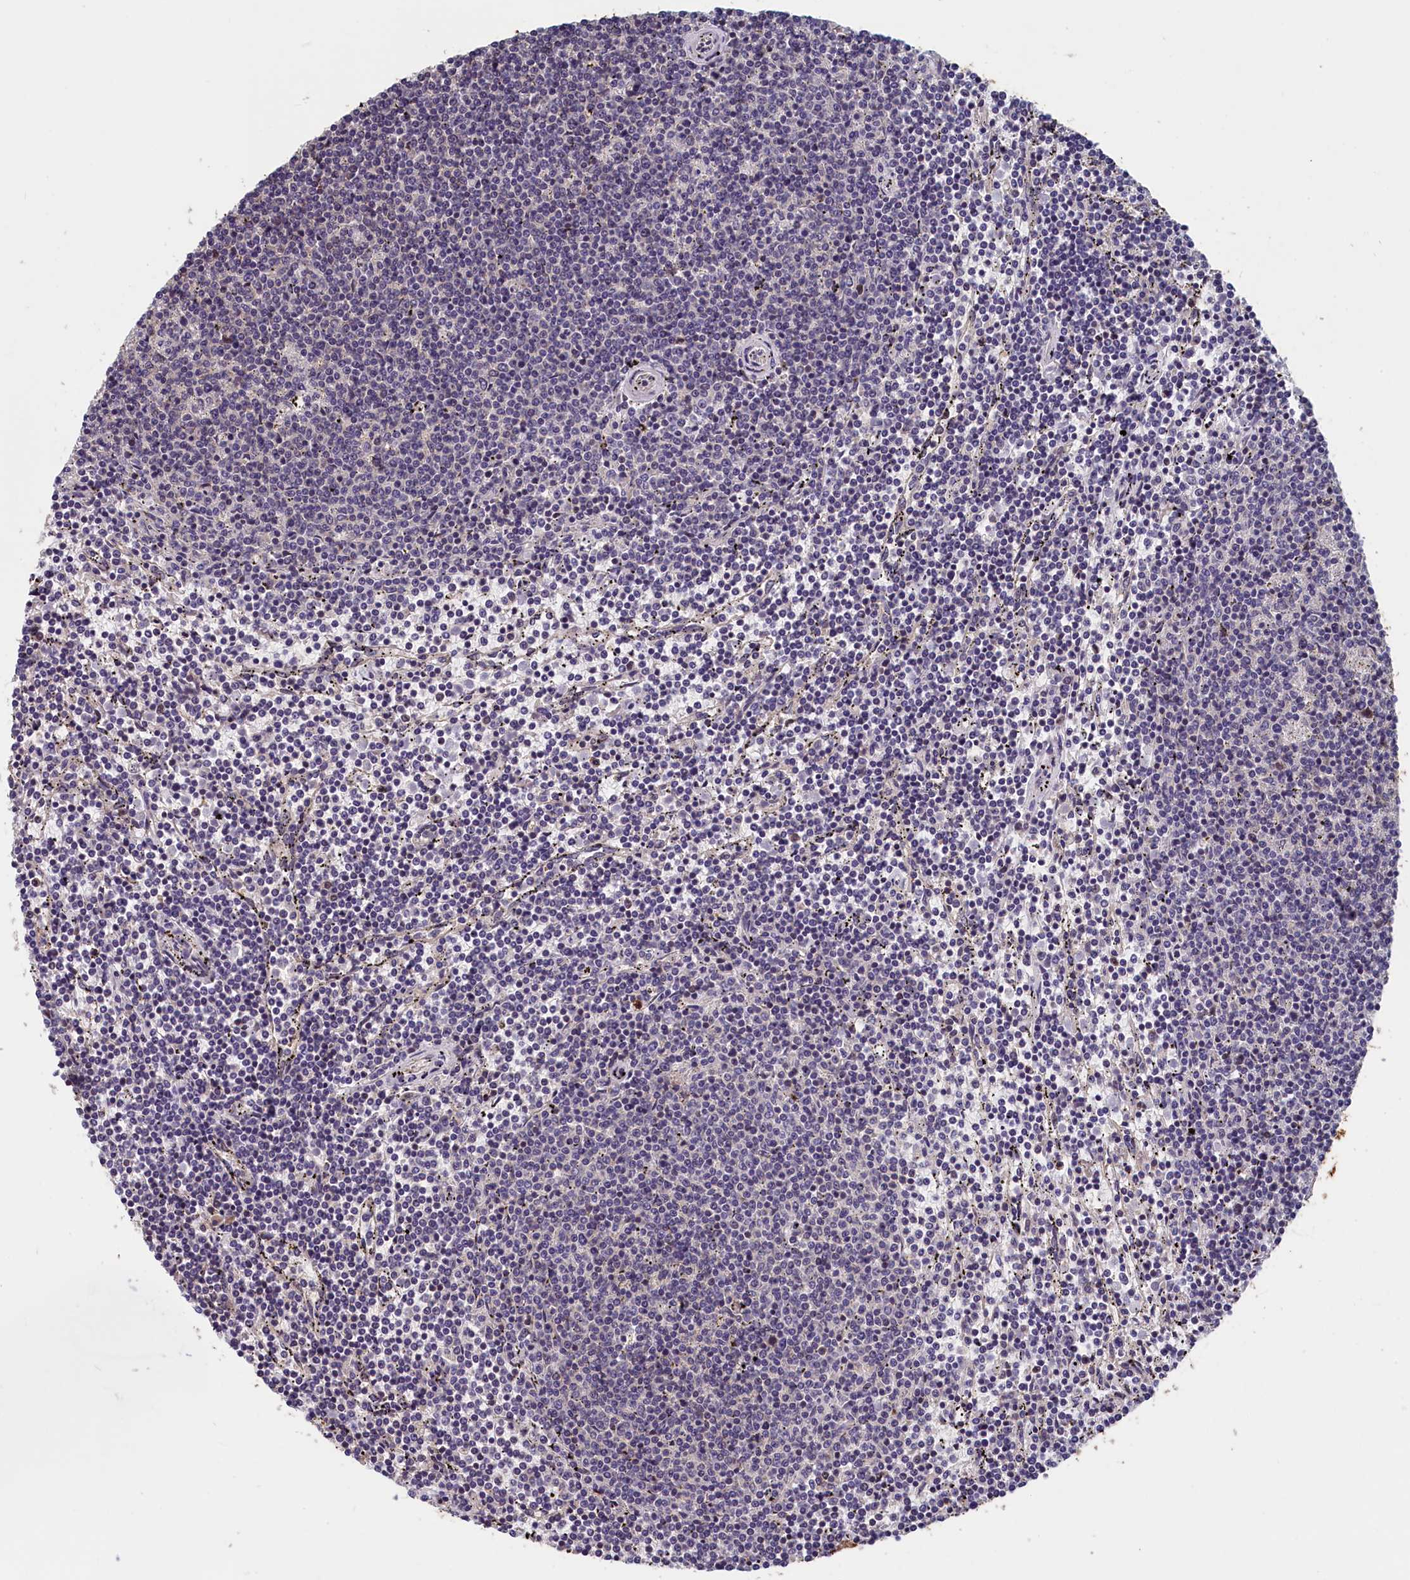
{"staining": {"intensity": "negative", "quantity": "none", "location": "none"}, "tissue": "lymphoma", "cell_type": "Tumor cells", "image_type": "cancer", "snomed": [{"axis": "morphology", "description": "Malignant lymphoma, non-Hodgkin's type, Low grade"}, {"axis": "topography", "description": "Spleen"}], "caption": "Tumor cells show no significant expression in malignant lymphoma, non-Hodgkin's type (low-grade).", "gene": "TMEM116", "patient": {"sex": "female", "age": 50}}